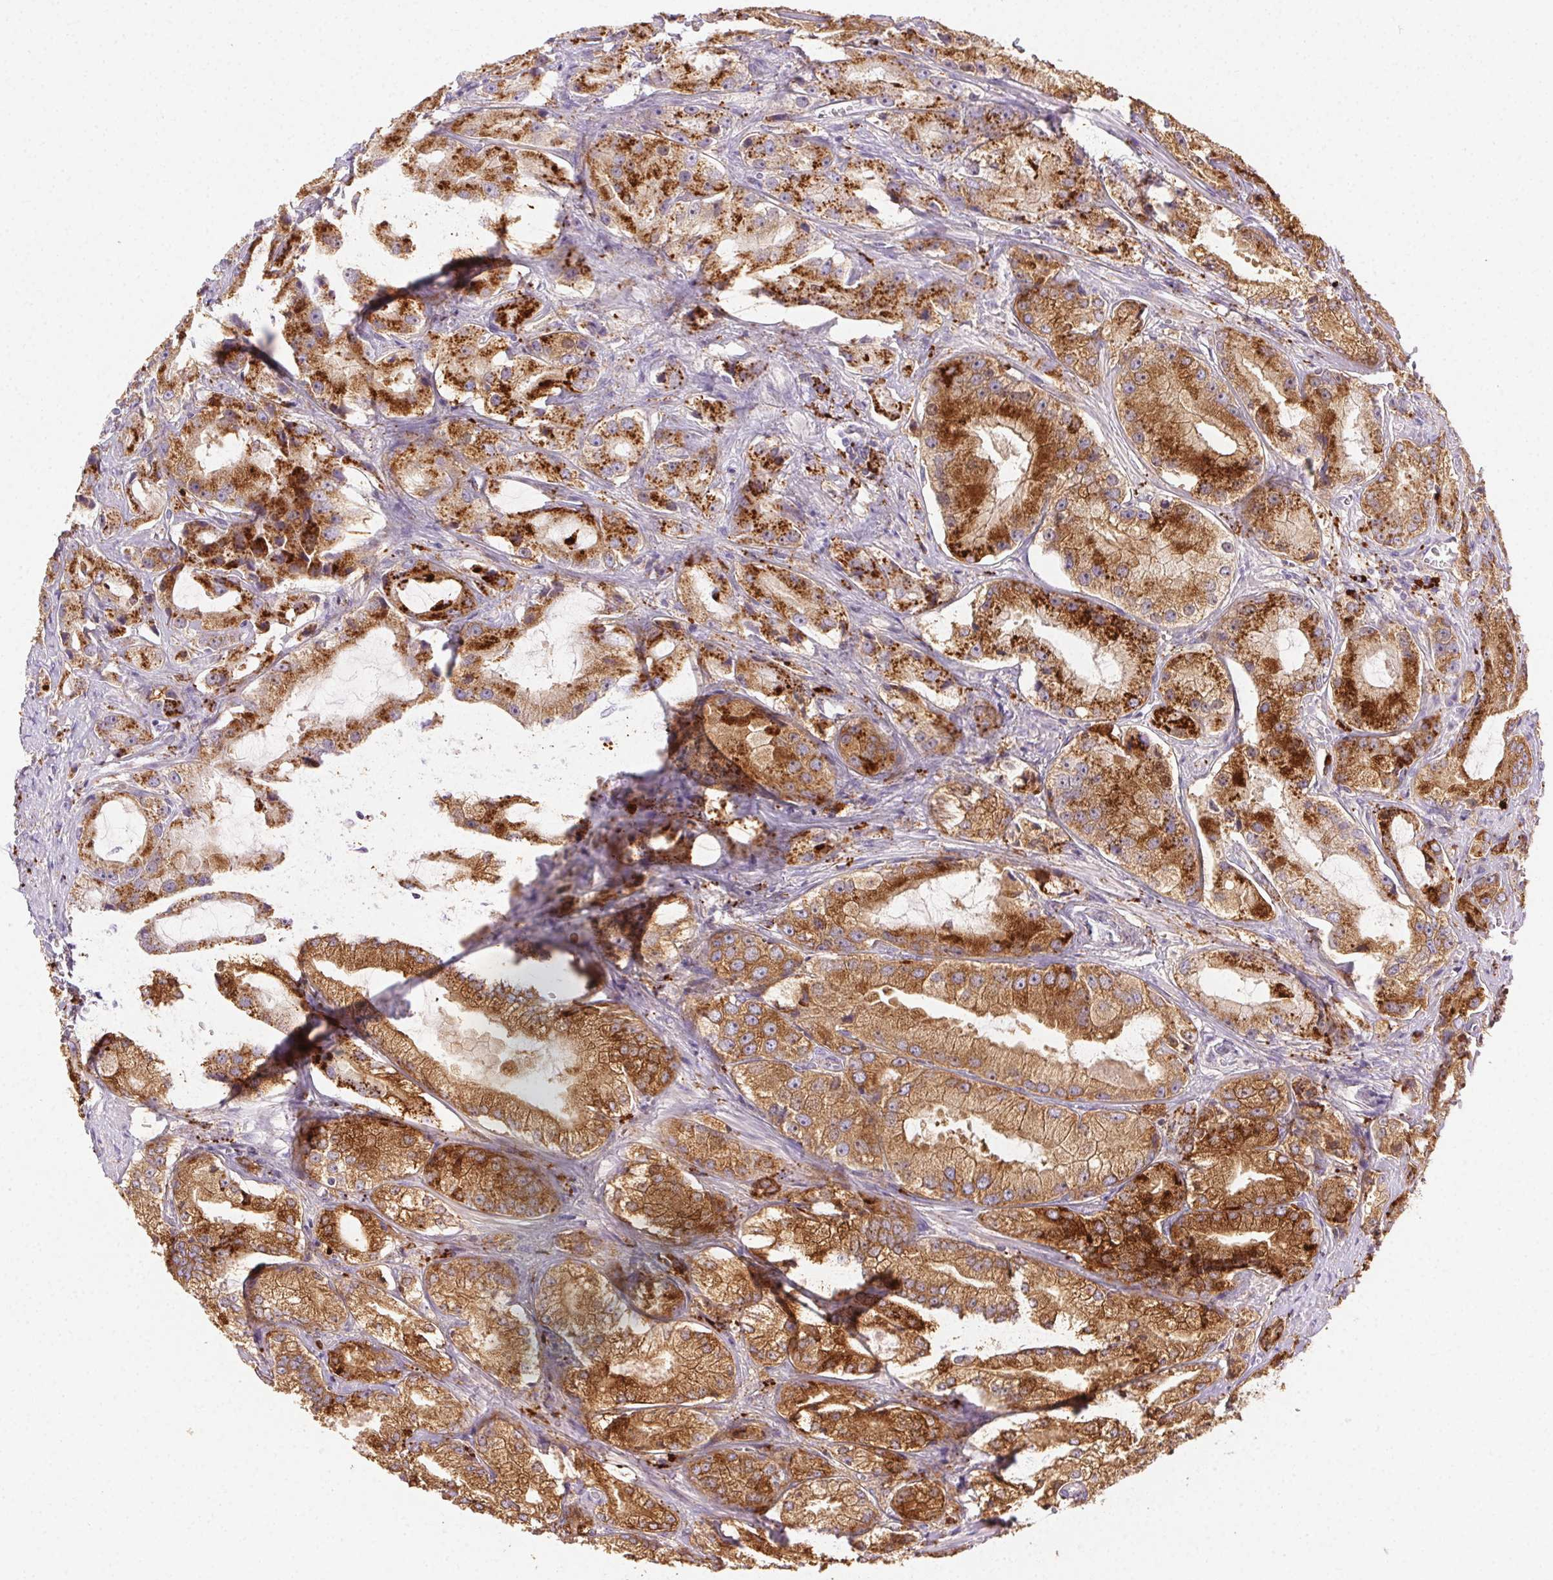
{"staining": {"intensity": "strong", "quantity": ">75%", "location": "cytoplasmic/membranous"}, "tissue": "prostate cancer", "cell_type": "Tumor cells", "image_type": "cancer", "snomed": [{"axis": "morphology", "description": "Adenocarcinoma, High grade"}, {"axis": "topography", "description": "Prostate"}], "caption": "Strong cytoplasmic/membranous expression is appreciated in about >75% of tumor cells in prostate cancer.", "gene": "SCPEP1", "patient": {"sex": "male", "age": 64}}